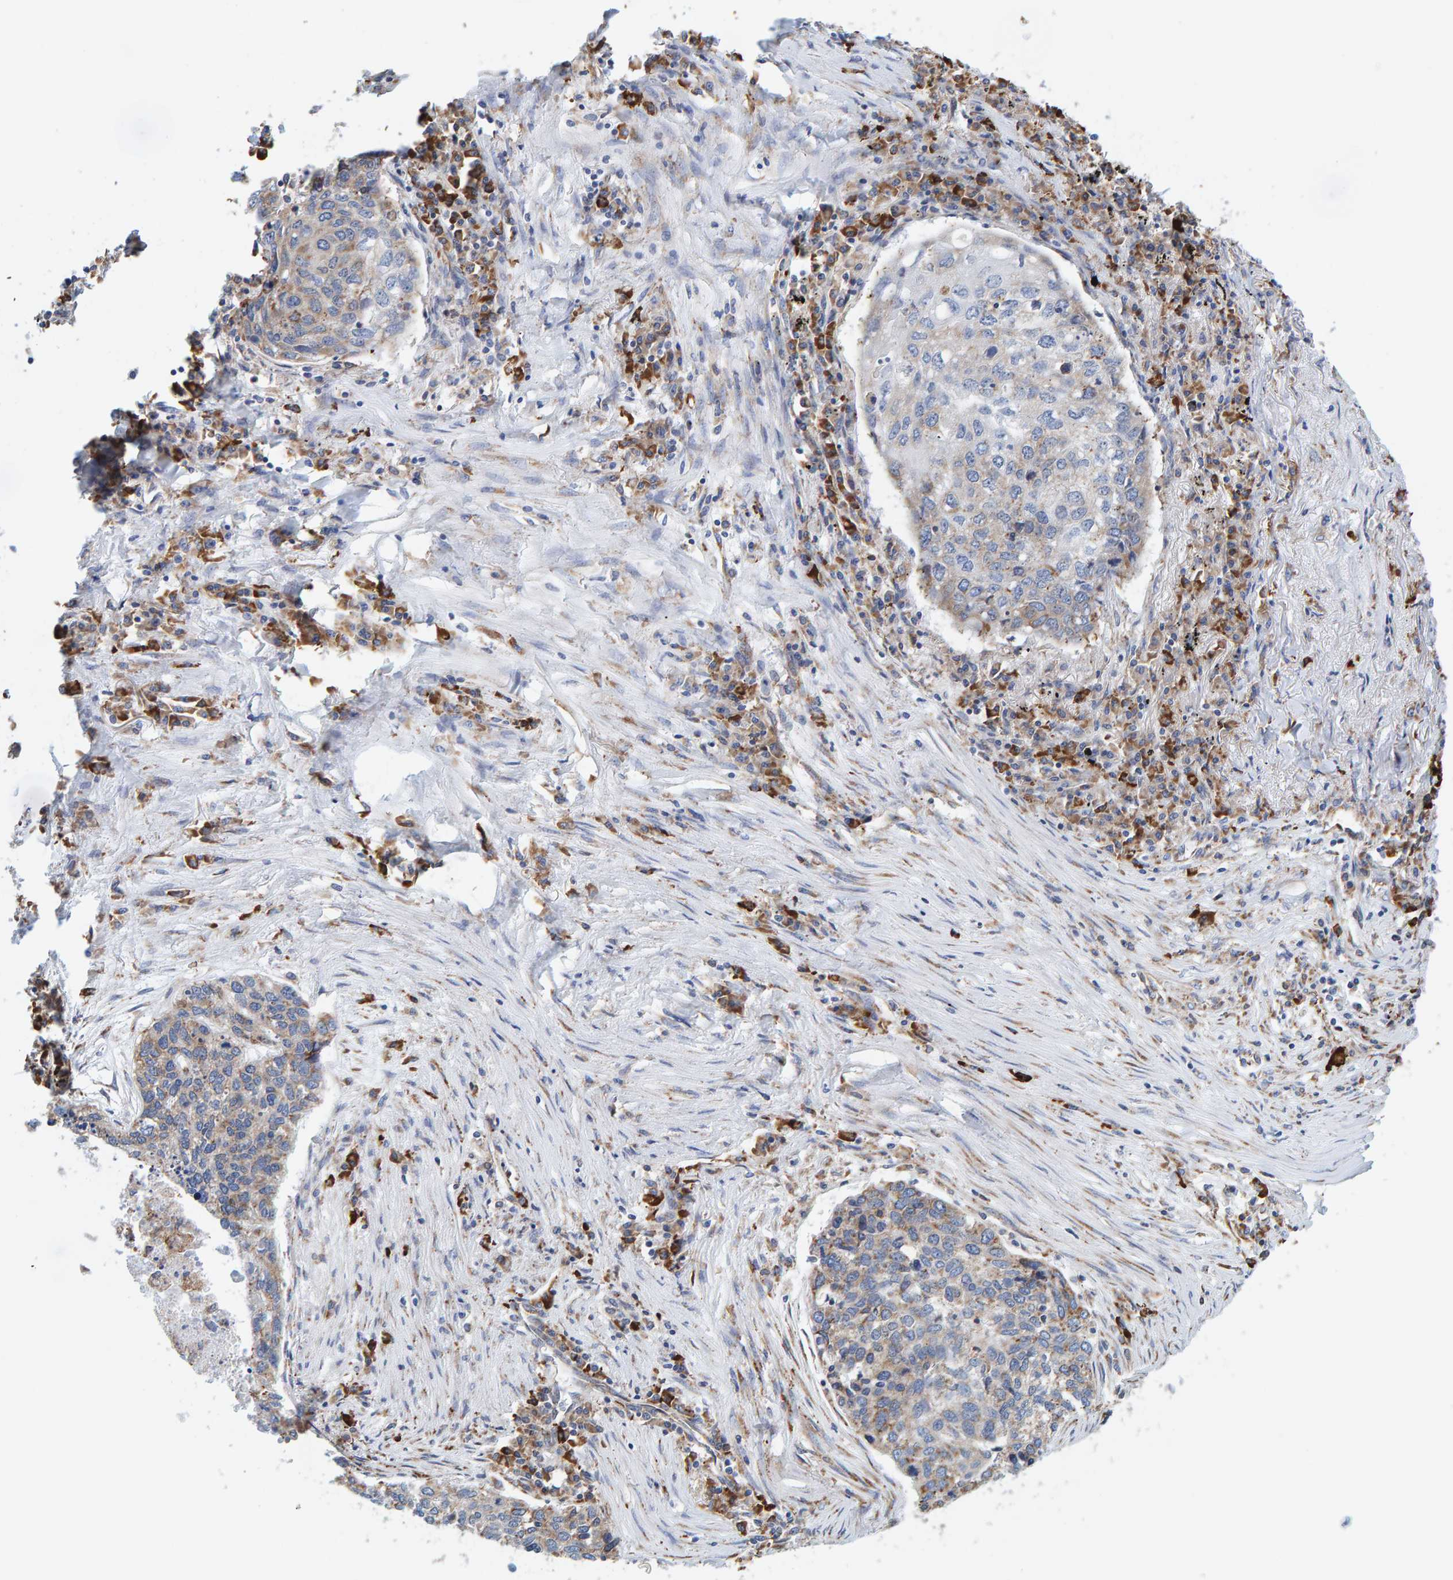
{"staining": {"intensity": "weak", "quantity": "25%-75%", "location": "cytoplasmic/membranous"}, "tissue": "lung cancer", "cell_type": "Tumor cells", "image_type": "cancer", "snomed": [{"axis": "morphology", "description": "Squamous cell carcinoma, NOS"}, {"axis": "topography", "description": "Lung"}], "caption": "Human squamous cell carcinoma (lung) stained for a protein (brown) displays weak cytoplasmic/membranous positive positivity in about 25%-75% of tumor cells.", "gene": "SGPL1", "patient": {"sex": "female", "age": 63}}